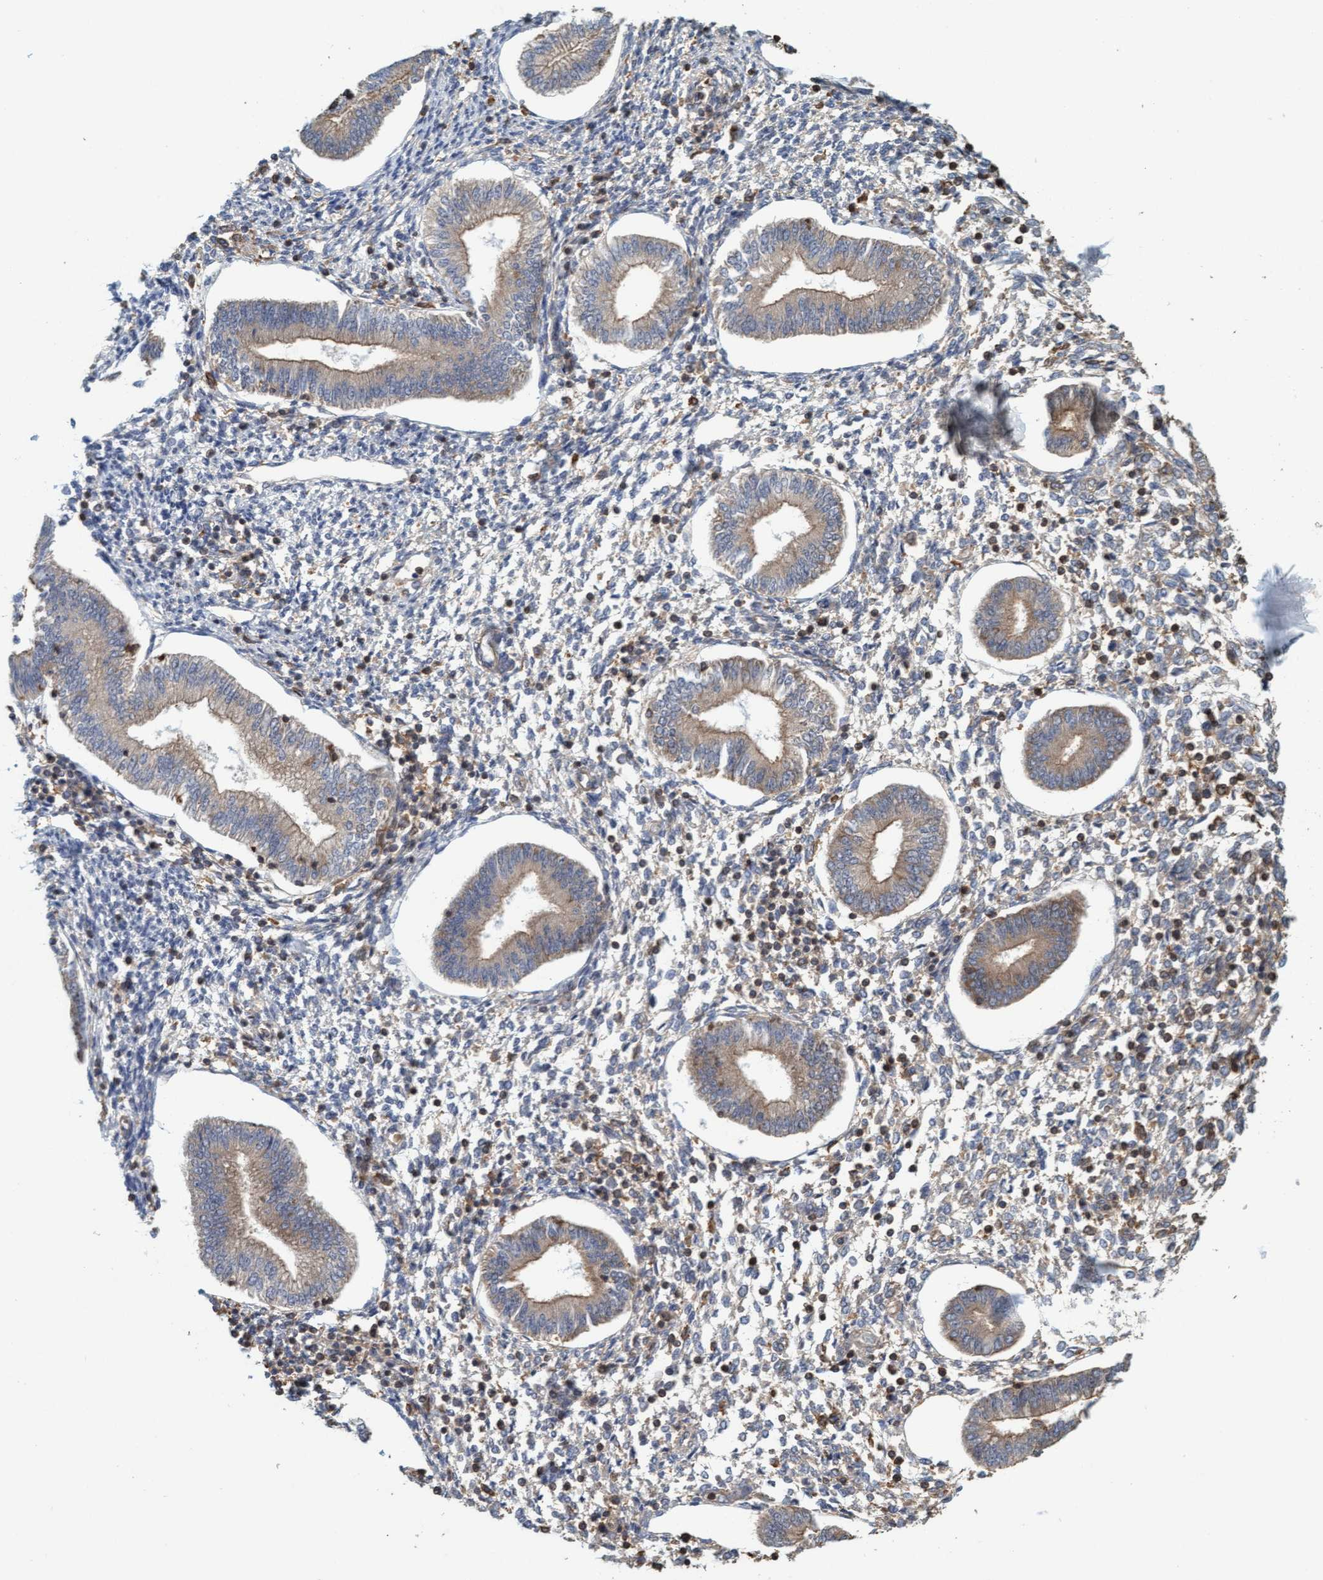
{"staining": {"intensity": "moderate", "quantity": "25%-75%", "location": "cytoplasmic/membranous"}, "tissue": "endometrium", "cell_type": "Cells in endometrial stroma", "image_type": "normal", "snomed": [{"axis": "morphology", "description": "Normal tissue, NOS"}, {"axis": "topography", "description": "Endometrium"}], "caption": "Brown immunohistochemical staining in normal human endometrium reveals moderate cytoplasmic/membranous expression in approximately 25%-75% of cells in endometrial stroma.", "gene": "FXR2", "patient": {"sex": "female", "age": 50}}